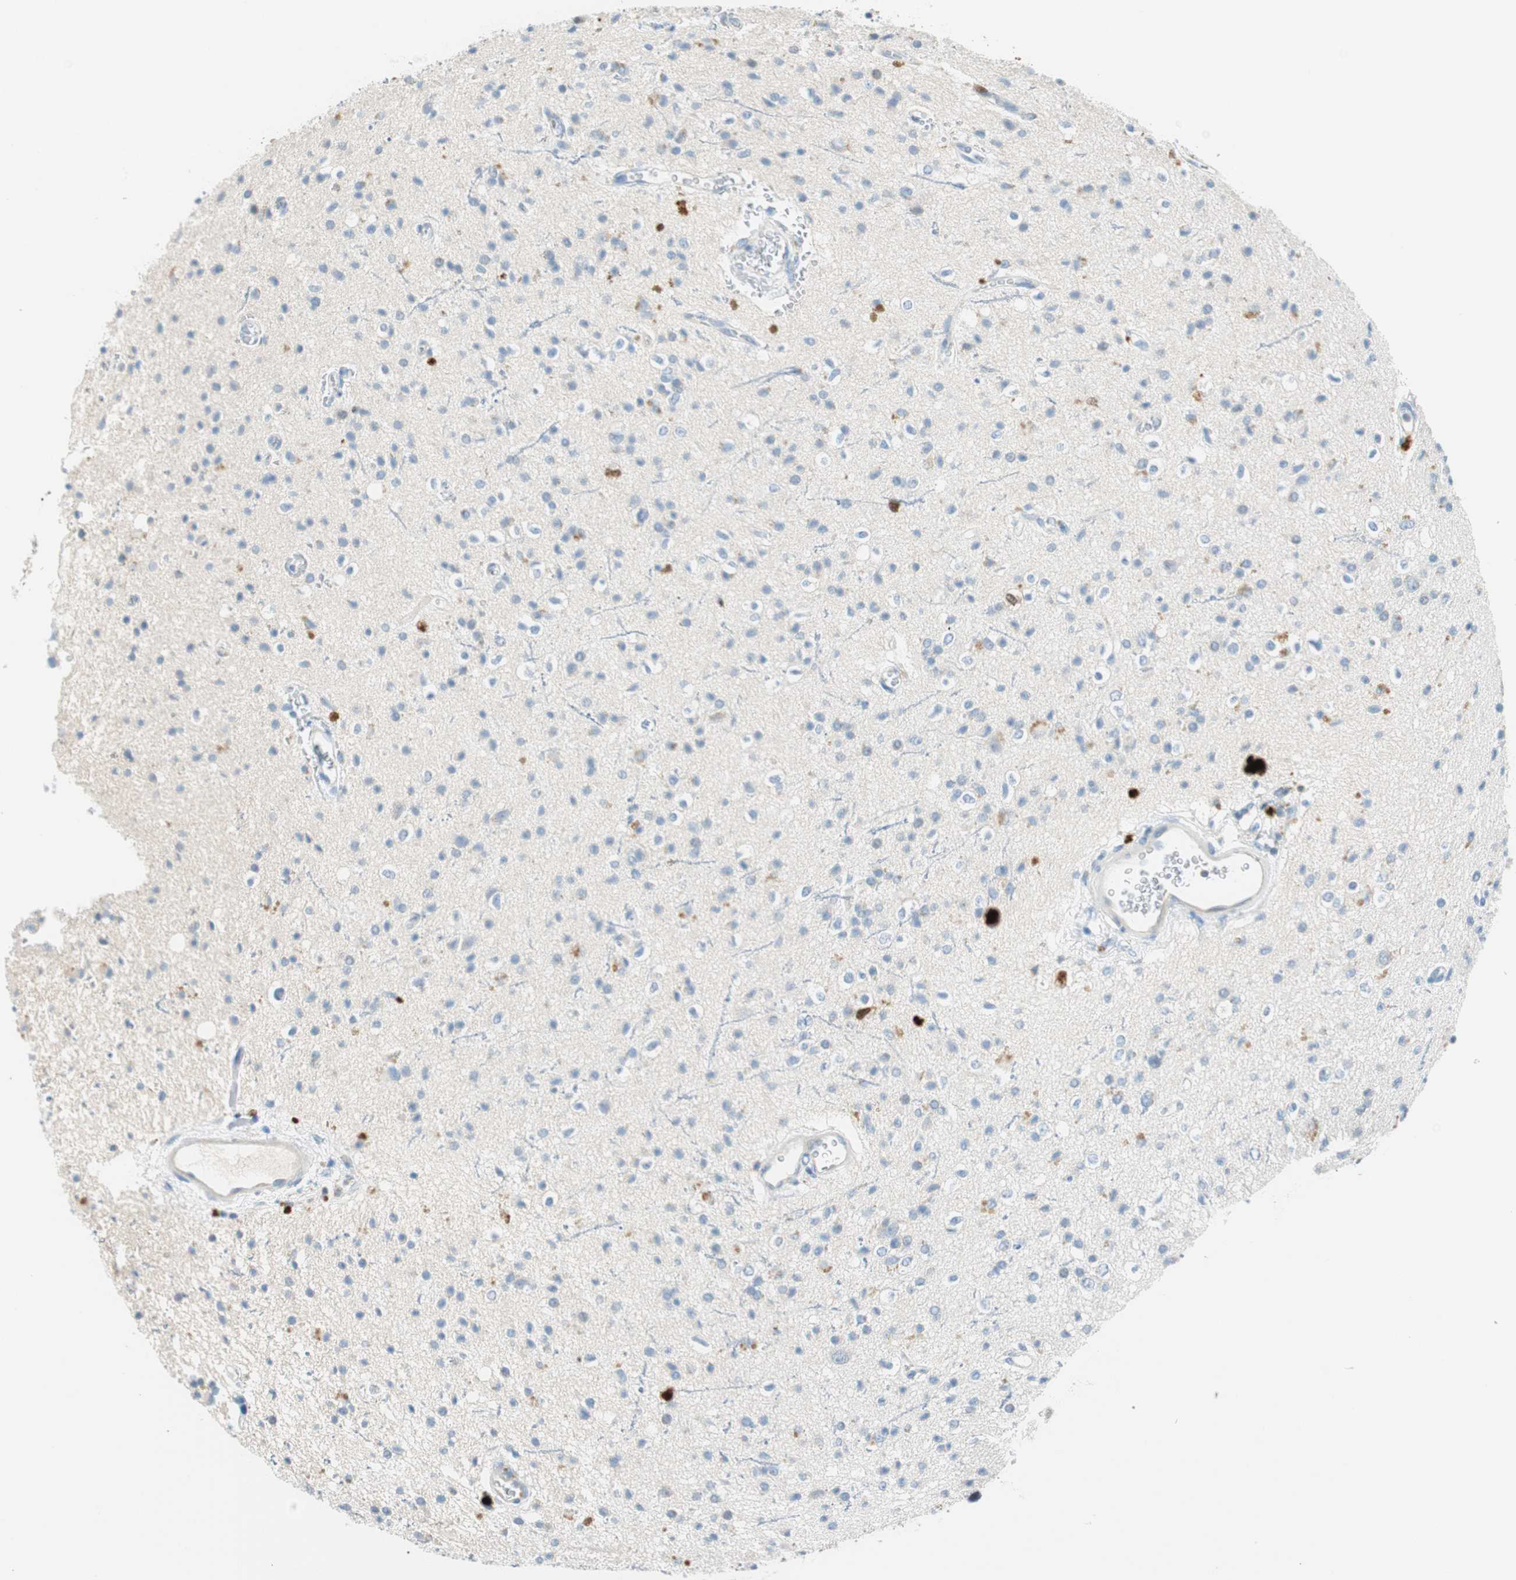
{"staining": {"intensity": "negative", "quantity": "none", "location": "none"}, "tissue": "glioma", "cell_type": "Tumor cells", "image_type": "cancer", "snomed": [{"axis": "morphology", "description": "Glioma, malignant, High grade"}, {"axis": "topography", "description": "Brain"}], "caption": "Protein analysis of malignant high-grade glioma demonstrates no significant staining in tumor cells. (IHC, brightfield microscopy, high magnification).", "gene": "PTTG1", "patient": {"sex": "male", "age": 47}}